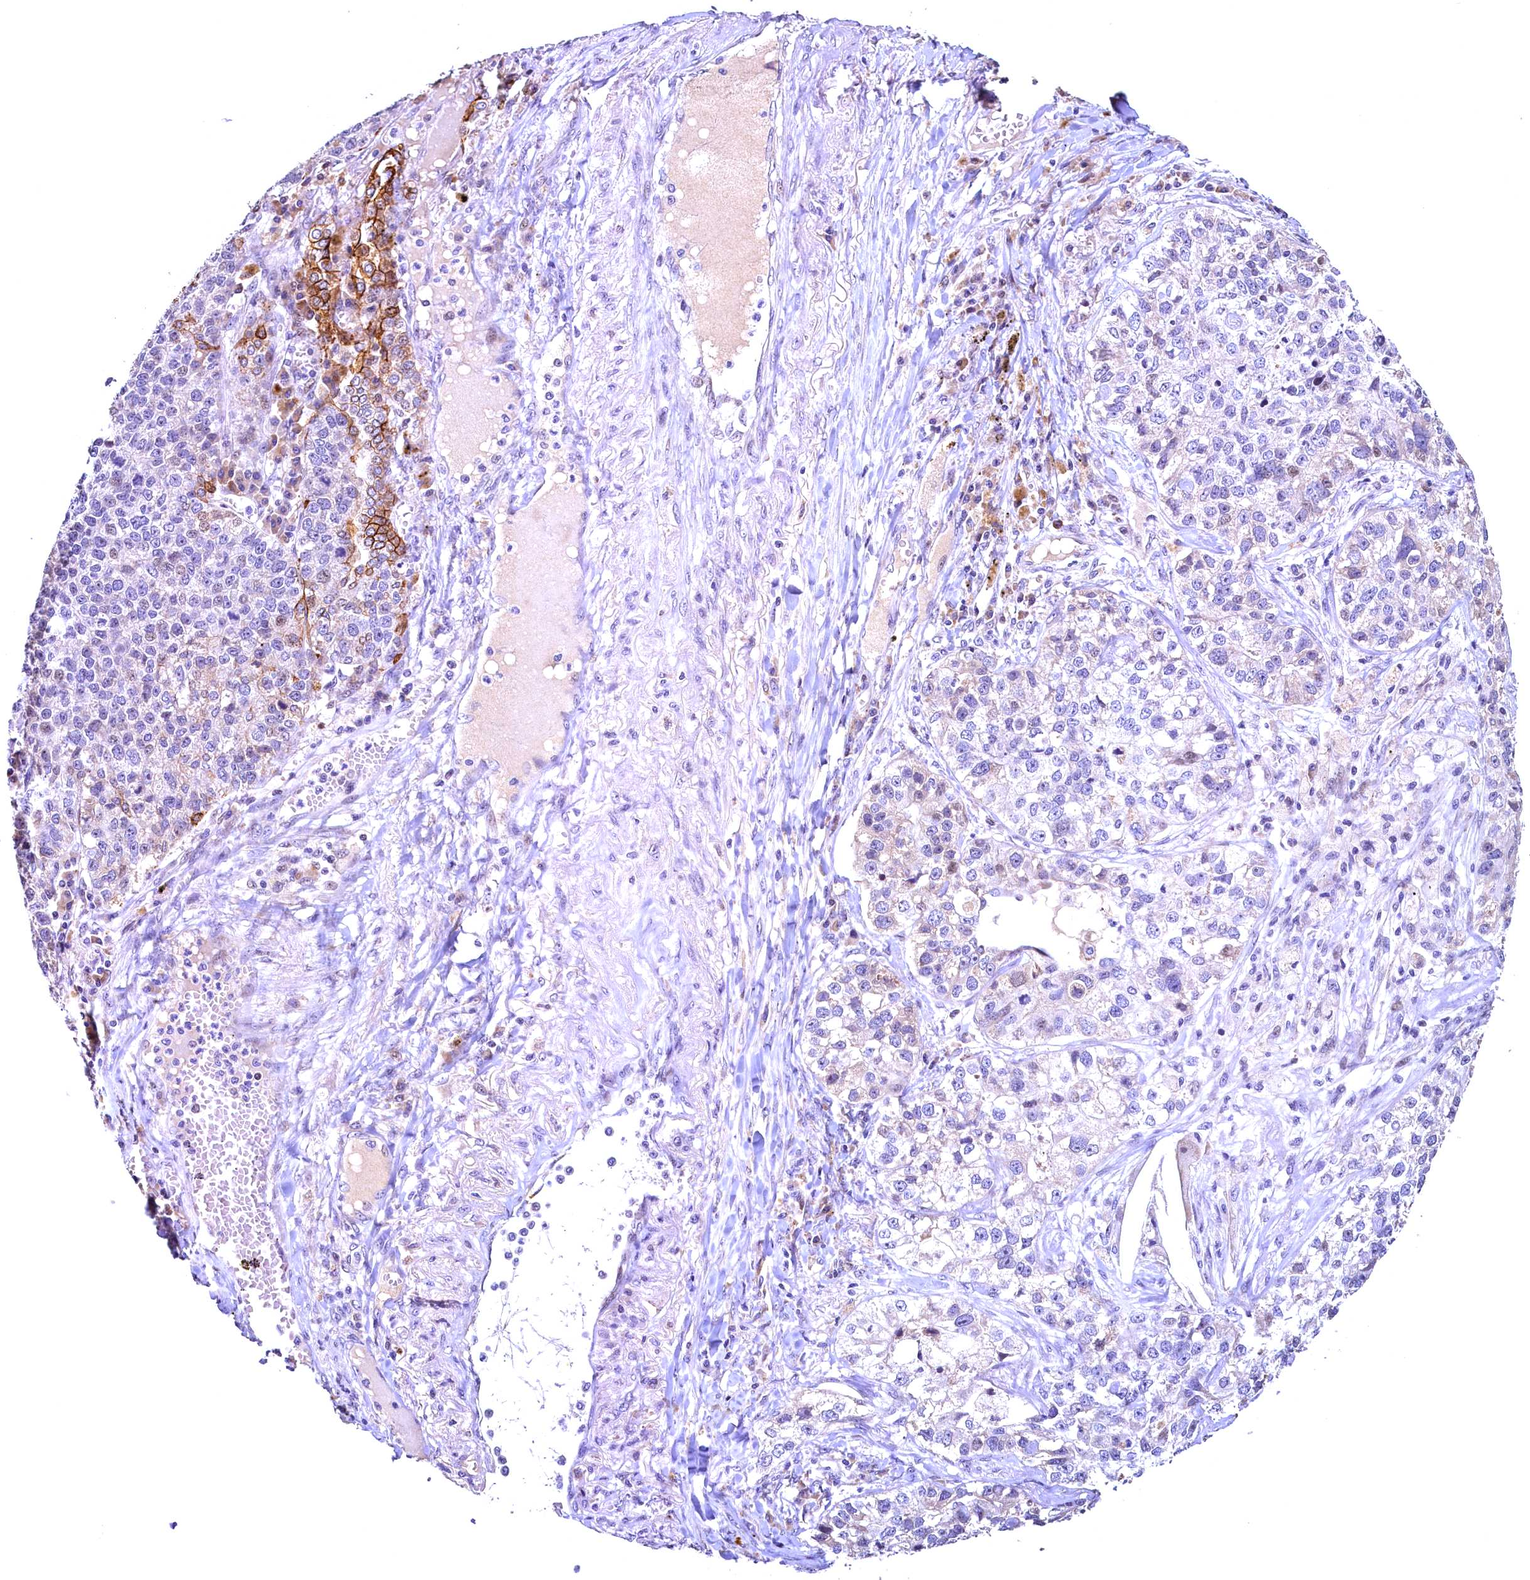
{"staining": {"intensity": "negative", "quantity": "none", "location": "none"}, "tissue": "lung cancer", "cell_type": "Tumor cells", "image_type": "cancer", "snomed": [{"axis": "morphology", "description": "Adenocarcinoma, NOS"}, {"axis": "topography", "description": "Lung"}], "caption": "Histopathology image shows no significant protein positivity in tumor cells of lung cancer. (DAB IHC, high magnification).", "gene": "LATS2", "patient": {"sex": "male", "age": 49}}